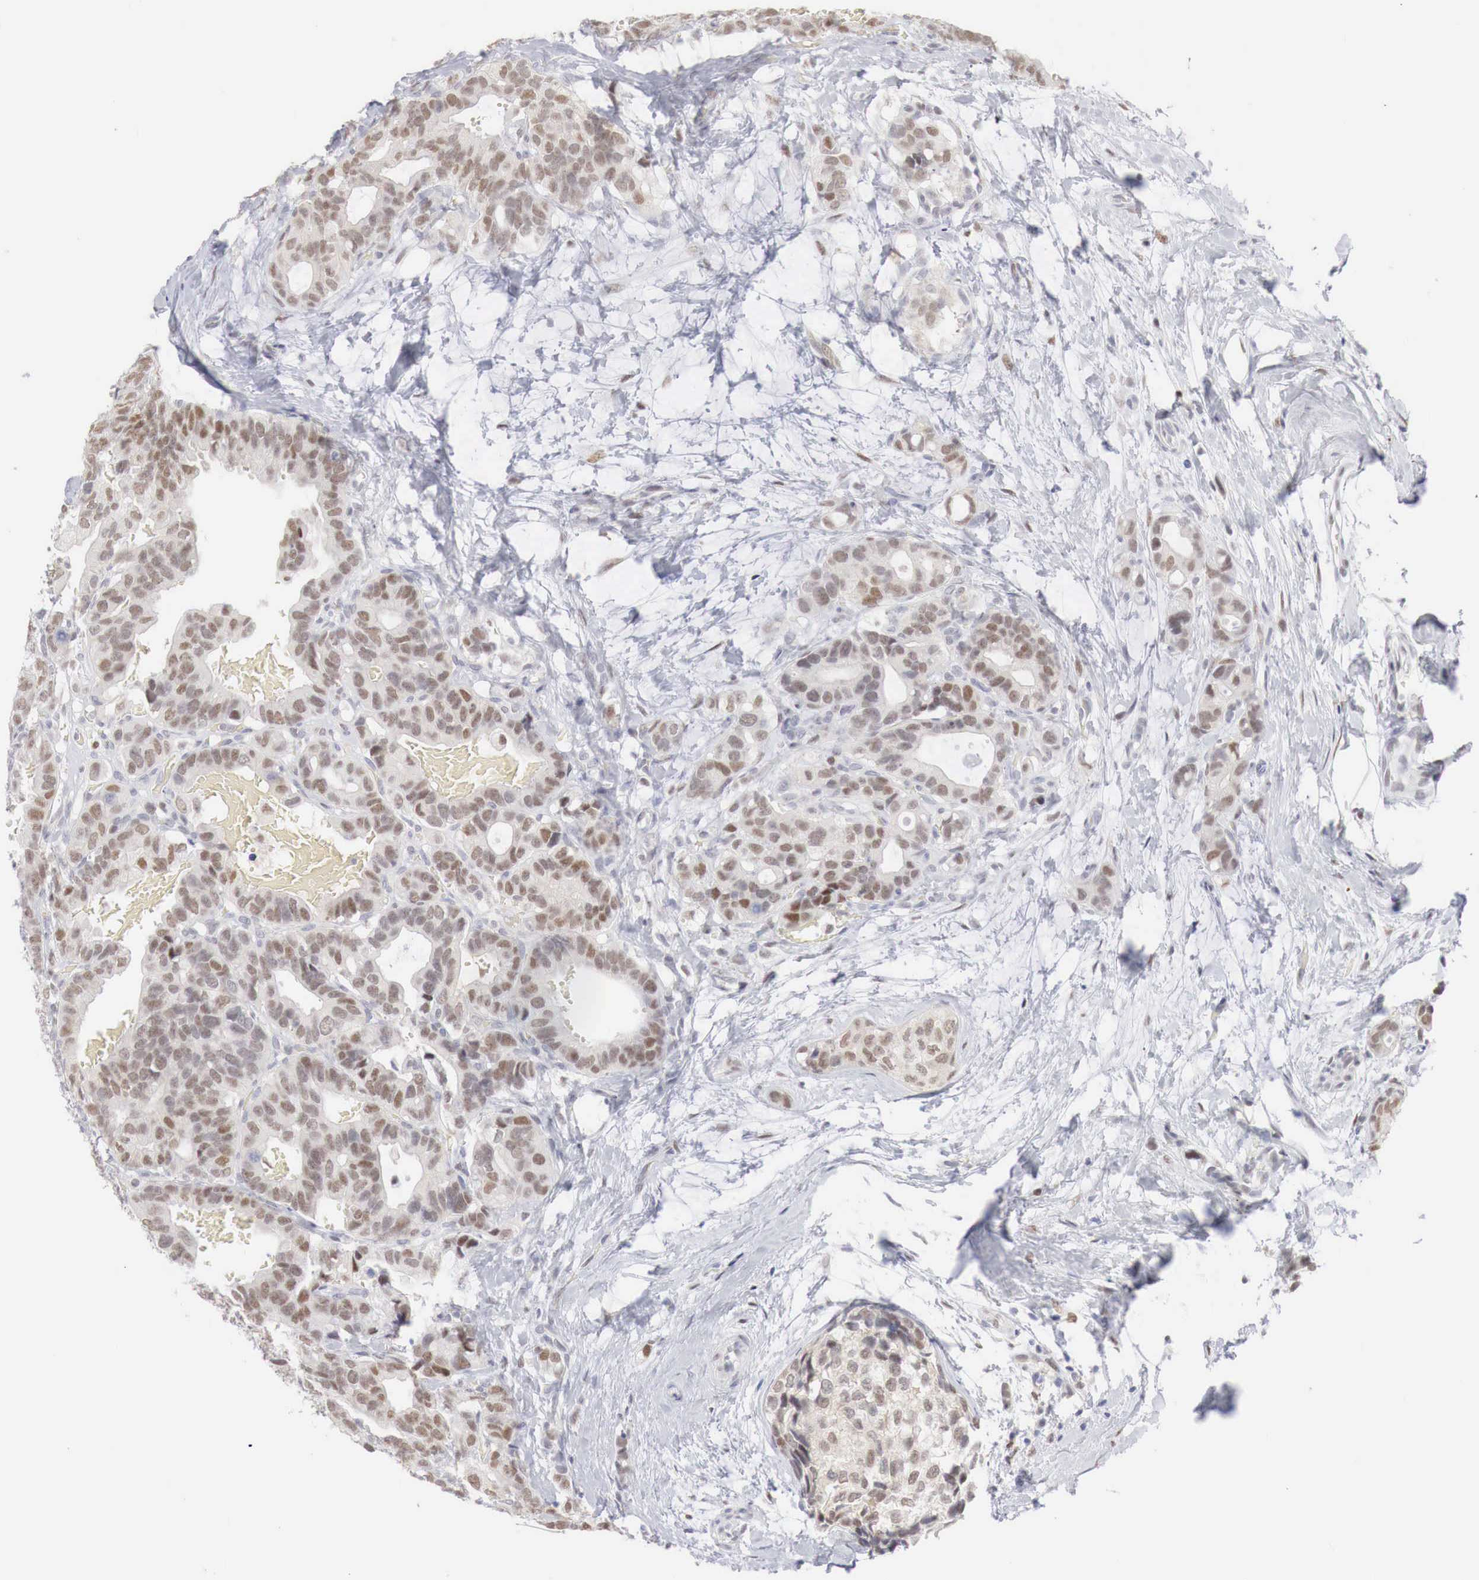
{"staining": {"intensity": "moderate", "quantity": ">75%", "location": "nuclear"}, "tissue": "breast cancer", "cell_type": "Tumor cells", "image_type": "cancer", "snomed": [{"axis": "morphology", "description": "Duct carcinoma"}, {"axis": "topography", "description": "Breast"}], "caption": "The micrograph reveals staining of breast cancer, revealing moderate nuclear protein positivity (brown color) within tumor cells.", "gene": "FOXP2", "patient": {"sex": "female", "age": 69}}